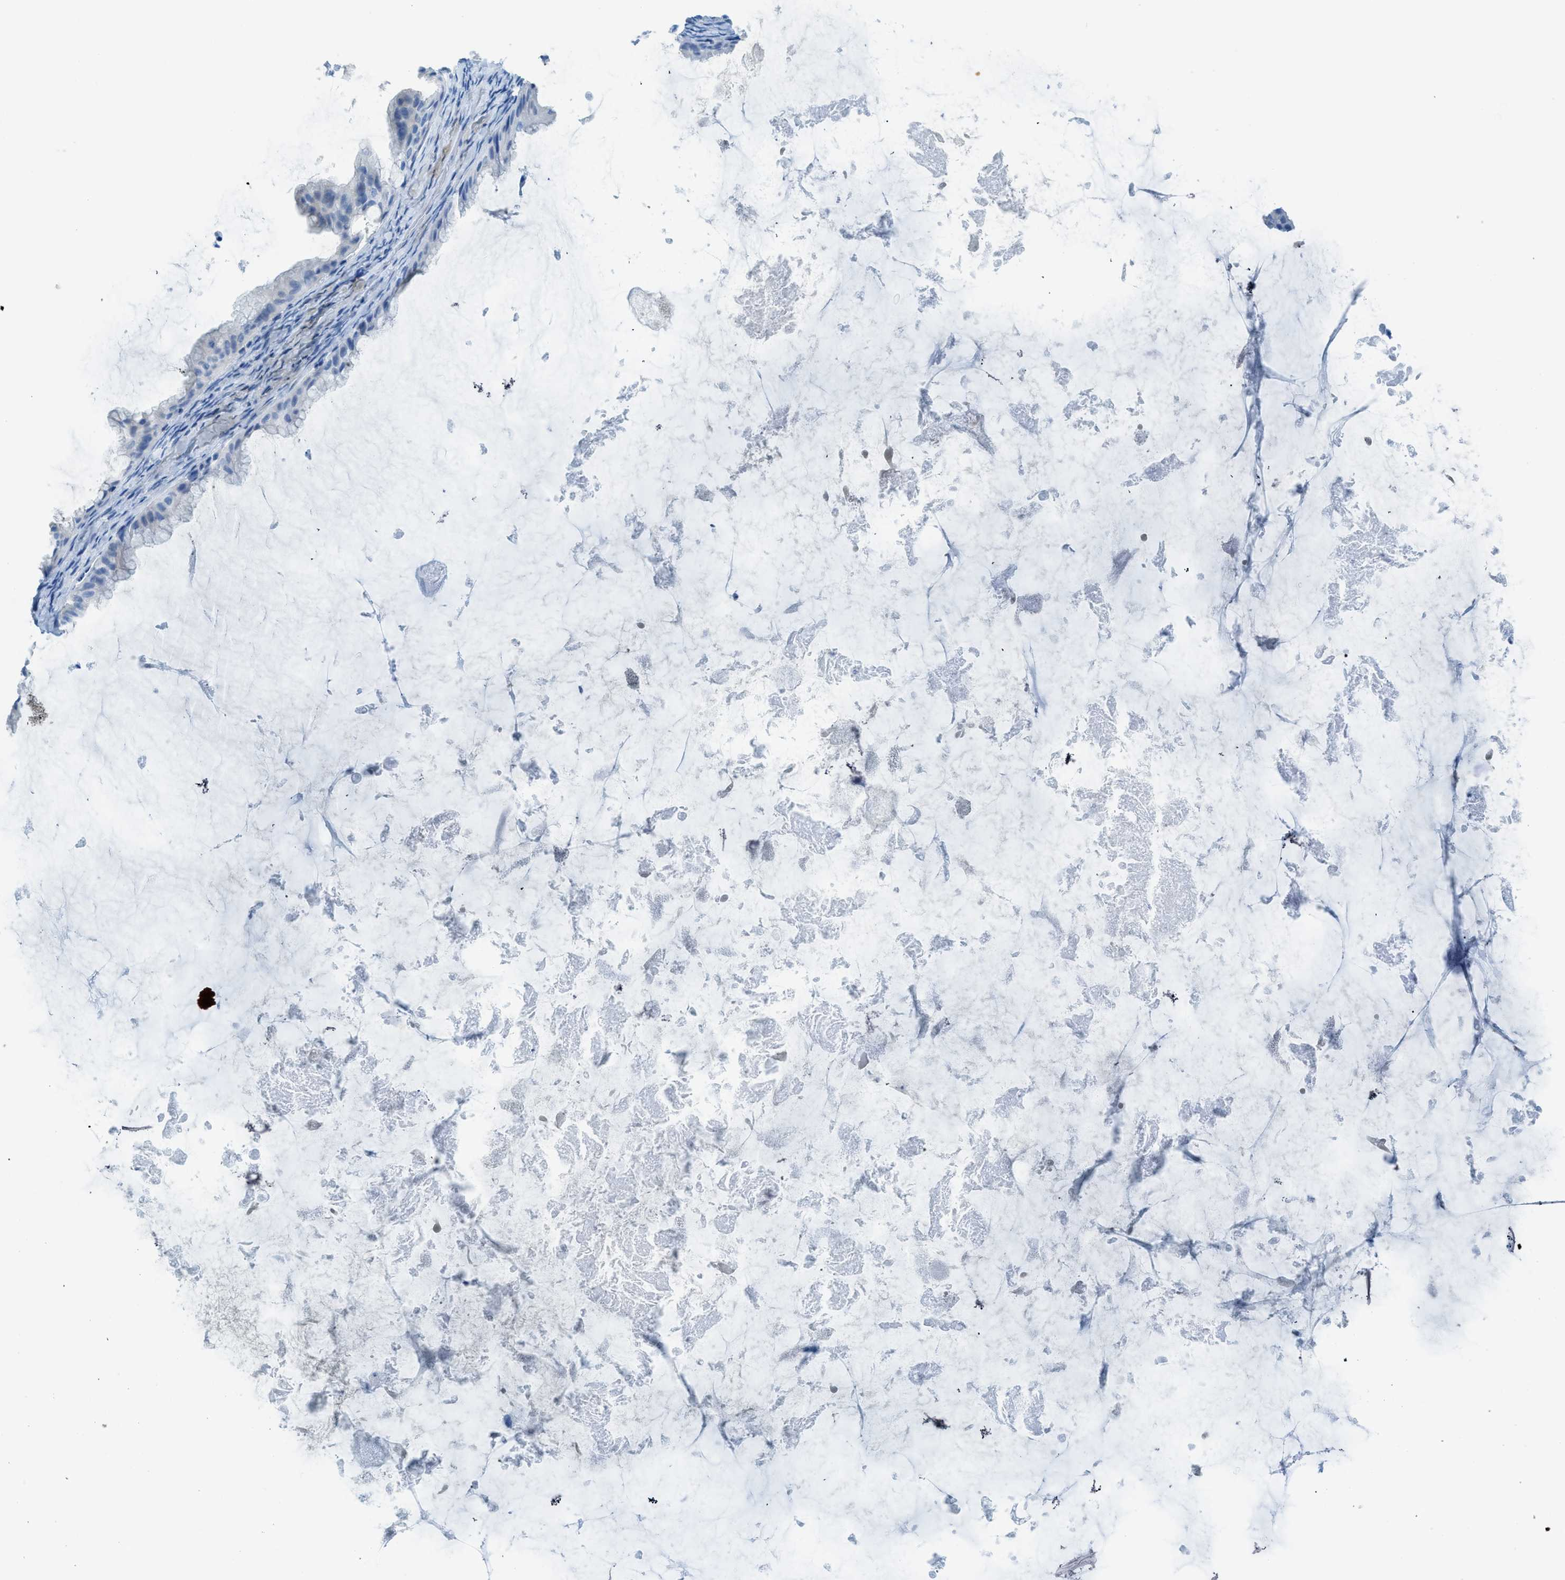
{"staining": {"intensity": "negative", "quantity": "none", "location": "none"}, "tissue": "ovarian cancer", "cell_type": "Tumor cells", "image_type": "cancer", "snomed": [{"axis": "morphology", "description": "Cystadenocarcinoma, mucinous, NOS"}, {"axis": "topography", "description": "Ovary"}], "caption": "DAB immunohistochemical staining of human ovarian cancer (mucinous cystadenocarcinoma) displays no significant staining in tumor cells.", "gene": "ACAN", "patient": {"sex": "female", "age": 61}}